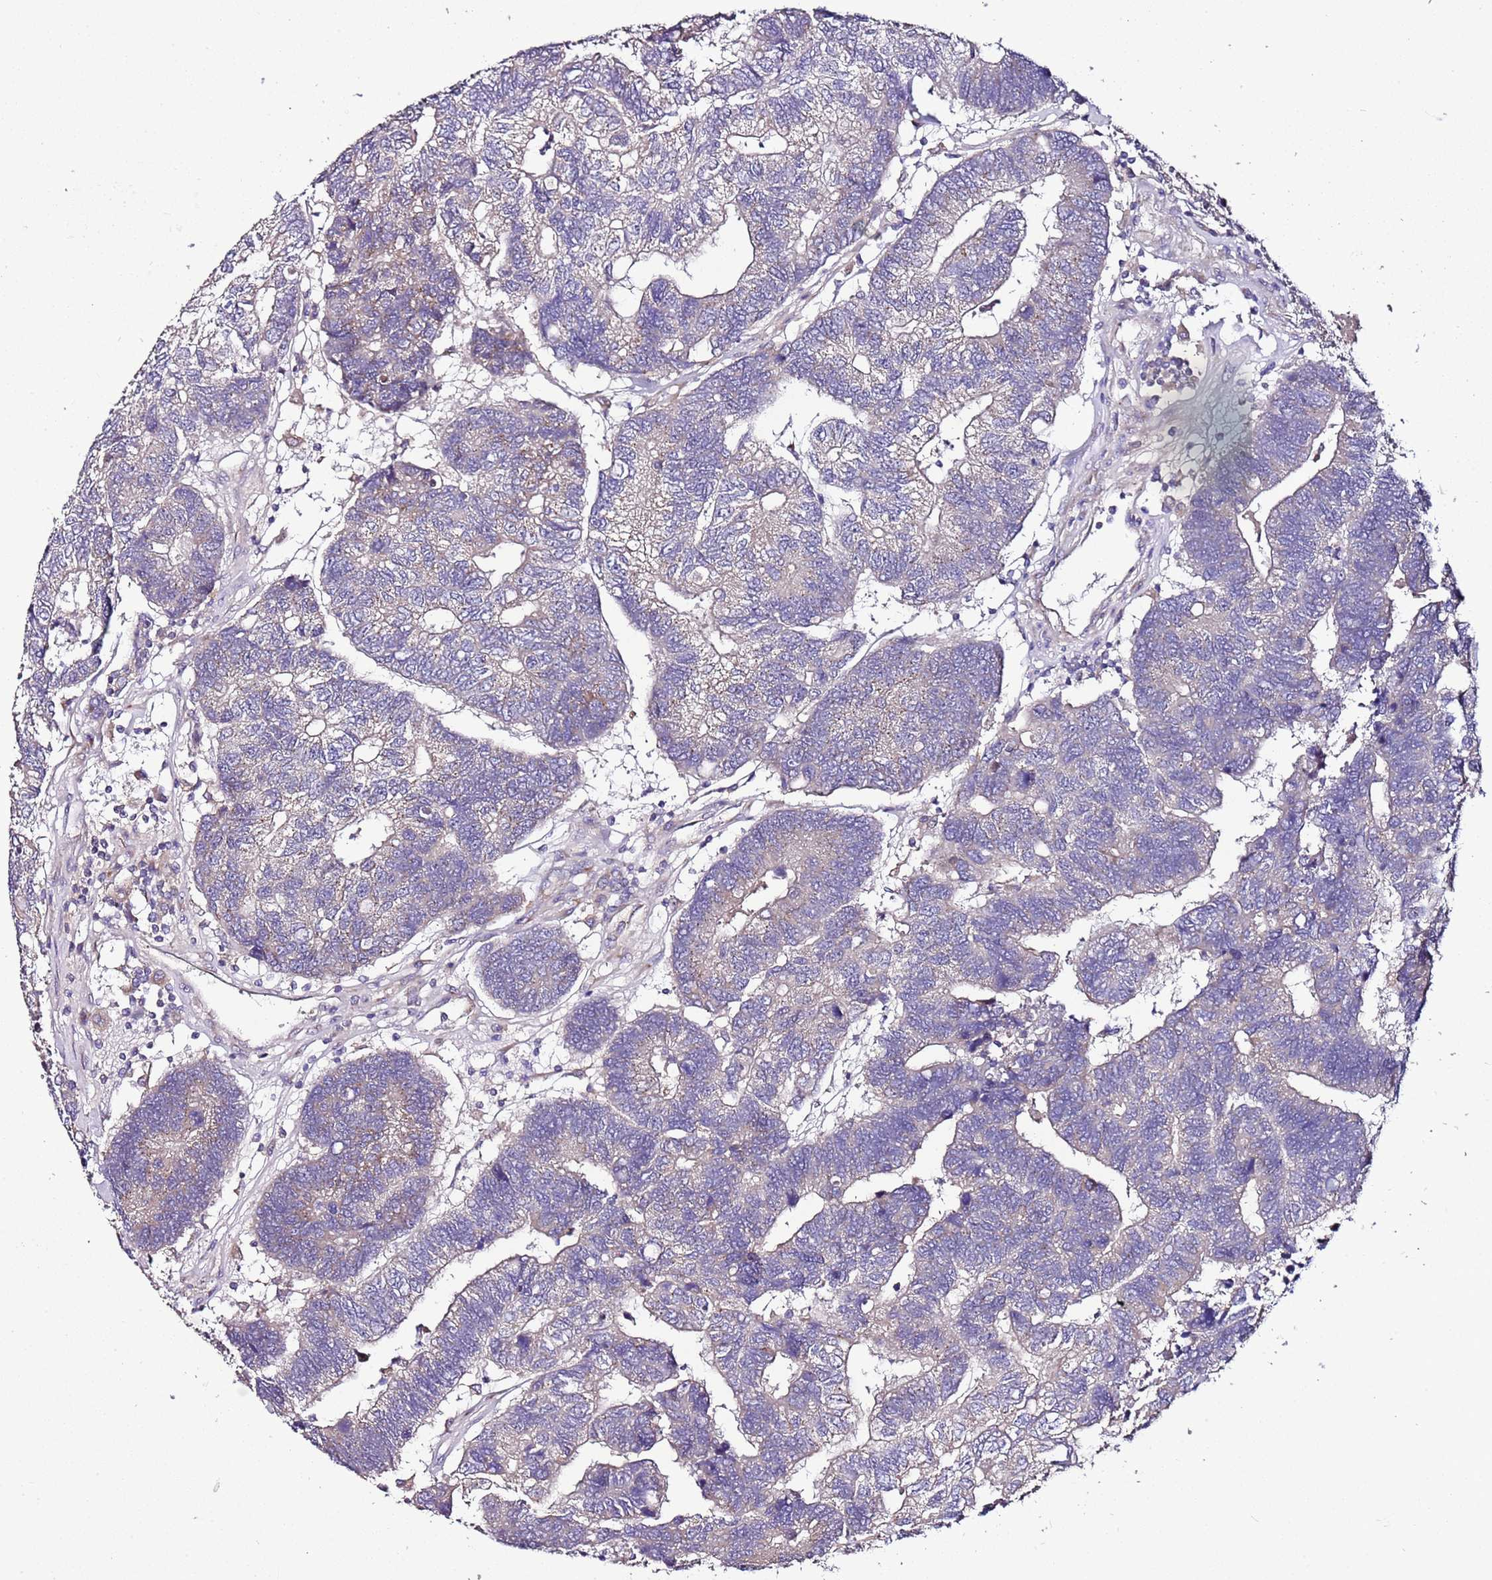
{"staining": {"intensity": "negative", "quantity": "none", "location": "none"}, "tissue": "colorectal cancer", "cell_type": "Tumor cells", "image_type": "cancer", "snomed": [{"axis": "morphology", "description": "Adenocarcinoma, NOS"}, {"axis": "topography", "description": "Colon"}], "caption": "Immunohistochemistry (IHC) photomicrograph of adenocarcinoma (colorectal) stained for a protein (brown), which demonstrates no expression in tumor cells.", "gene": "FAM20A", "patient": {"sex": "female", "age": 48}}